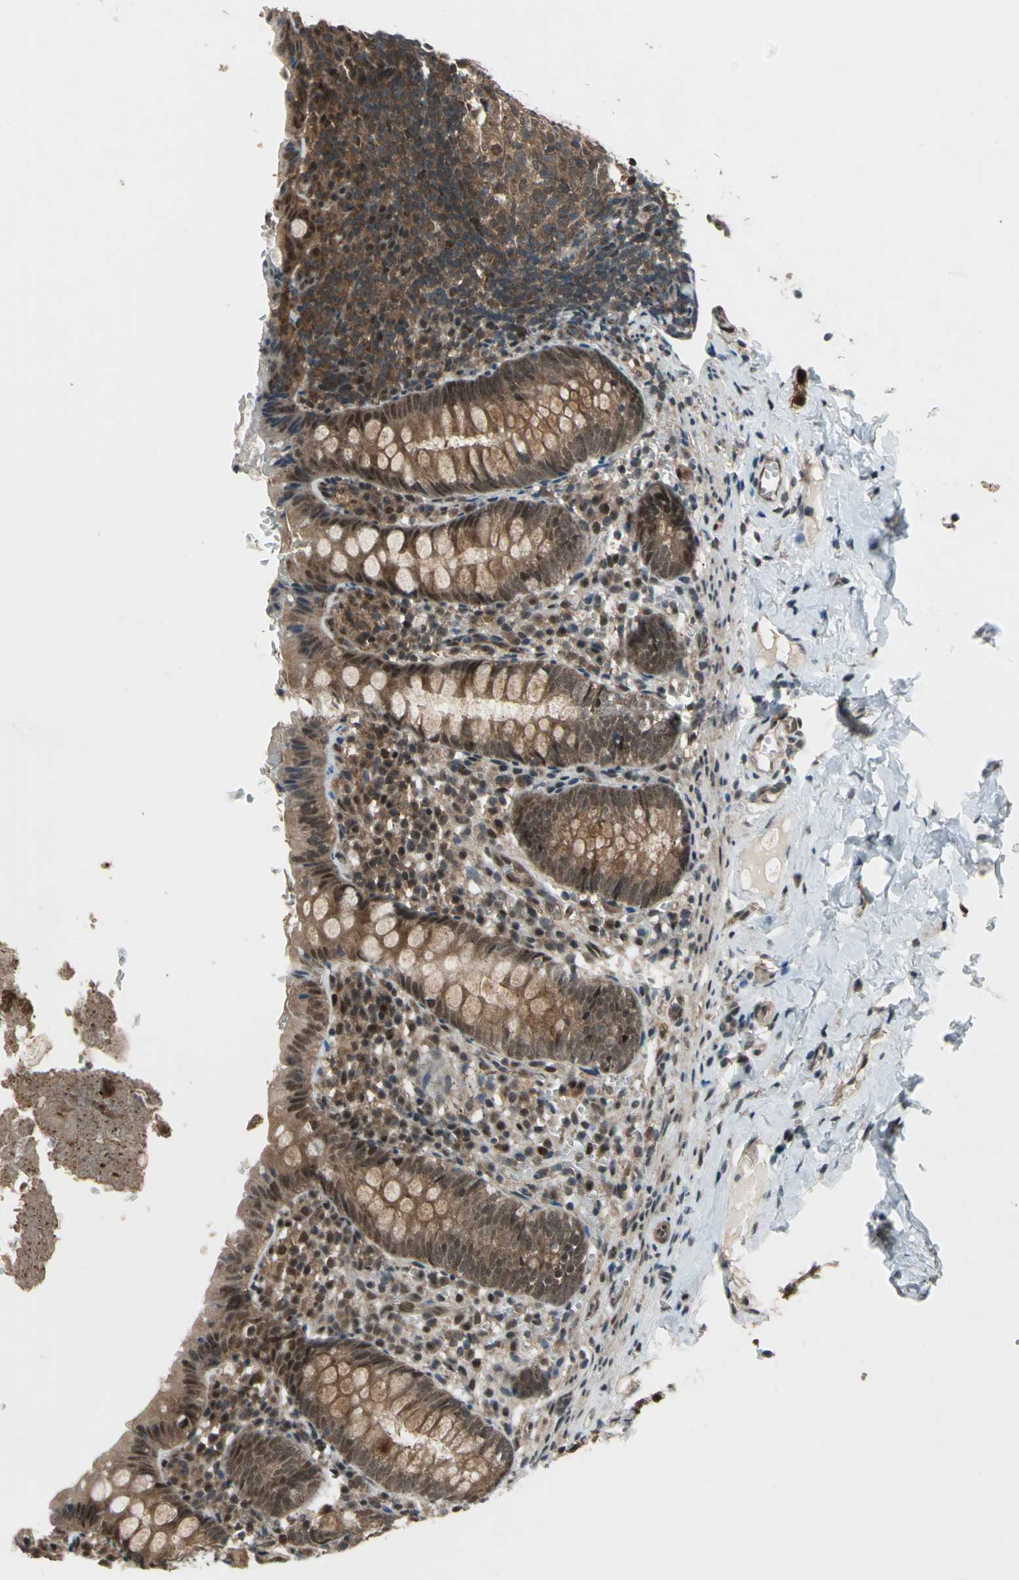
{"staining": {"intensity": "strong", "quantity": ">75%", "location": "cytoplasmic/membranous,nuclear"}, "tissue": "appendix", "cell_type": "Glandular cells", "image_type": "normal", "snomed": [{"axis": "morphology", "description": "Normal tissue, NOS"}, {"axis": "topography", "description": "Appendix"}], "caption": "Immunohistochemistry of unremarkable human appendix exhibits high levels of strong cytoplasmic/membranous,nuclear positivity in approximately >75% of glandular cells. Nuclei are stained in blue.", "gene": "COPS5", "patient": {"sex": "female", "age": 10}}